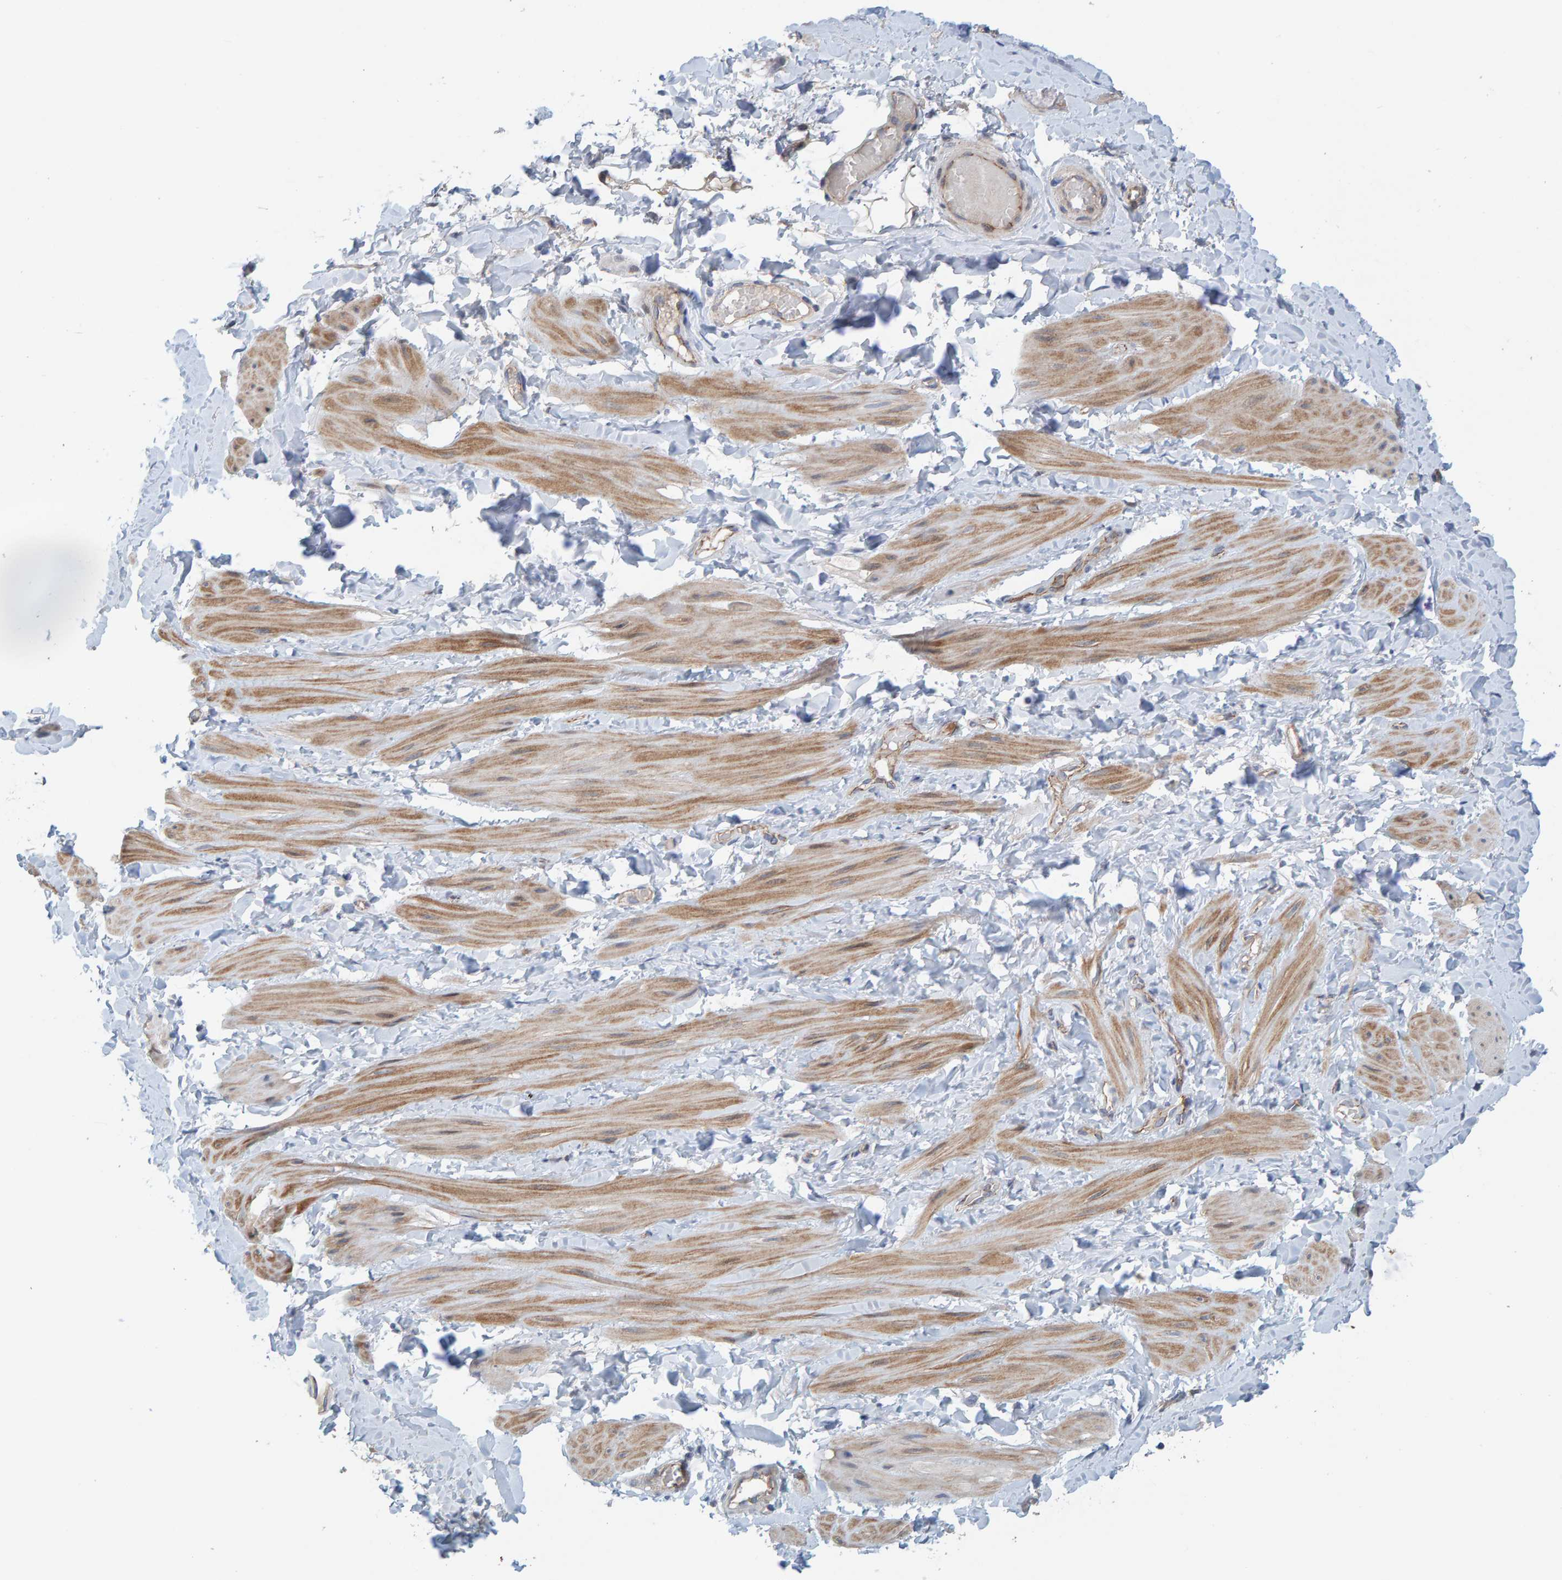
{"staining": {"intensity": "weak", "quantity": "<25%", "location": "cytoplasmic/membranous"}, "tissue": "adipose tissue", "cell_type": "Adipocytes", "image_type": "normal", "snomed": [{"axis": "morphology", "description": "Normal tissue, NOS"}, {"axis": "topography", "description": "Adipose tissue"}, {"axis": "topography", "description": "Vascular tissue"}, {"axis": "topography", "description": "Peripheral nerve tissue"}], "caption": "DAB (3,3'-diaminobenzidine) immunohistochemical staining of normal adipose tissue reveals no significant staining in adipocytes.", "gene": "KRBA2", "patient": {"sex": "male", "age": 25}}